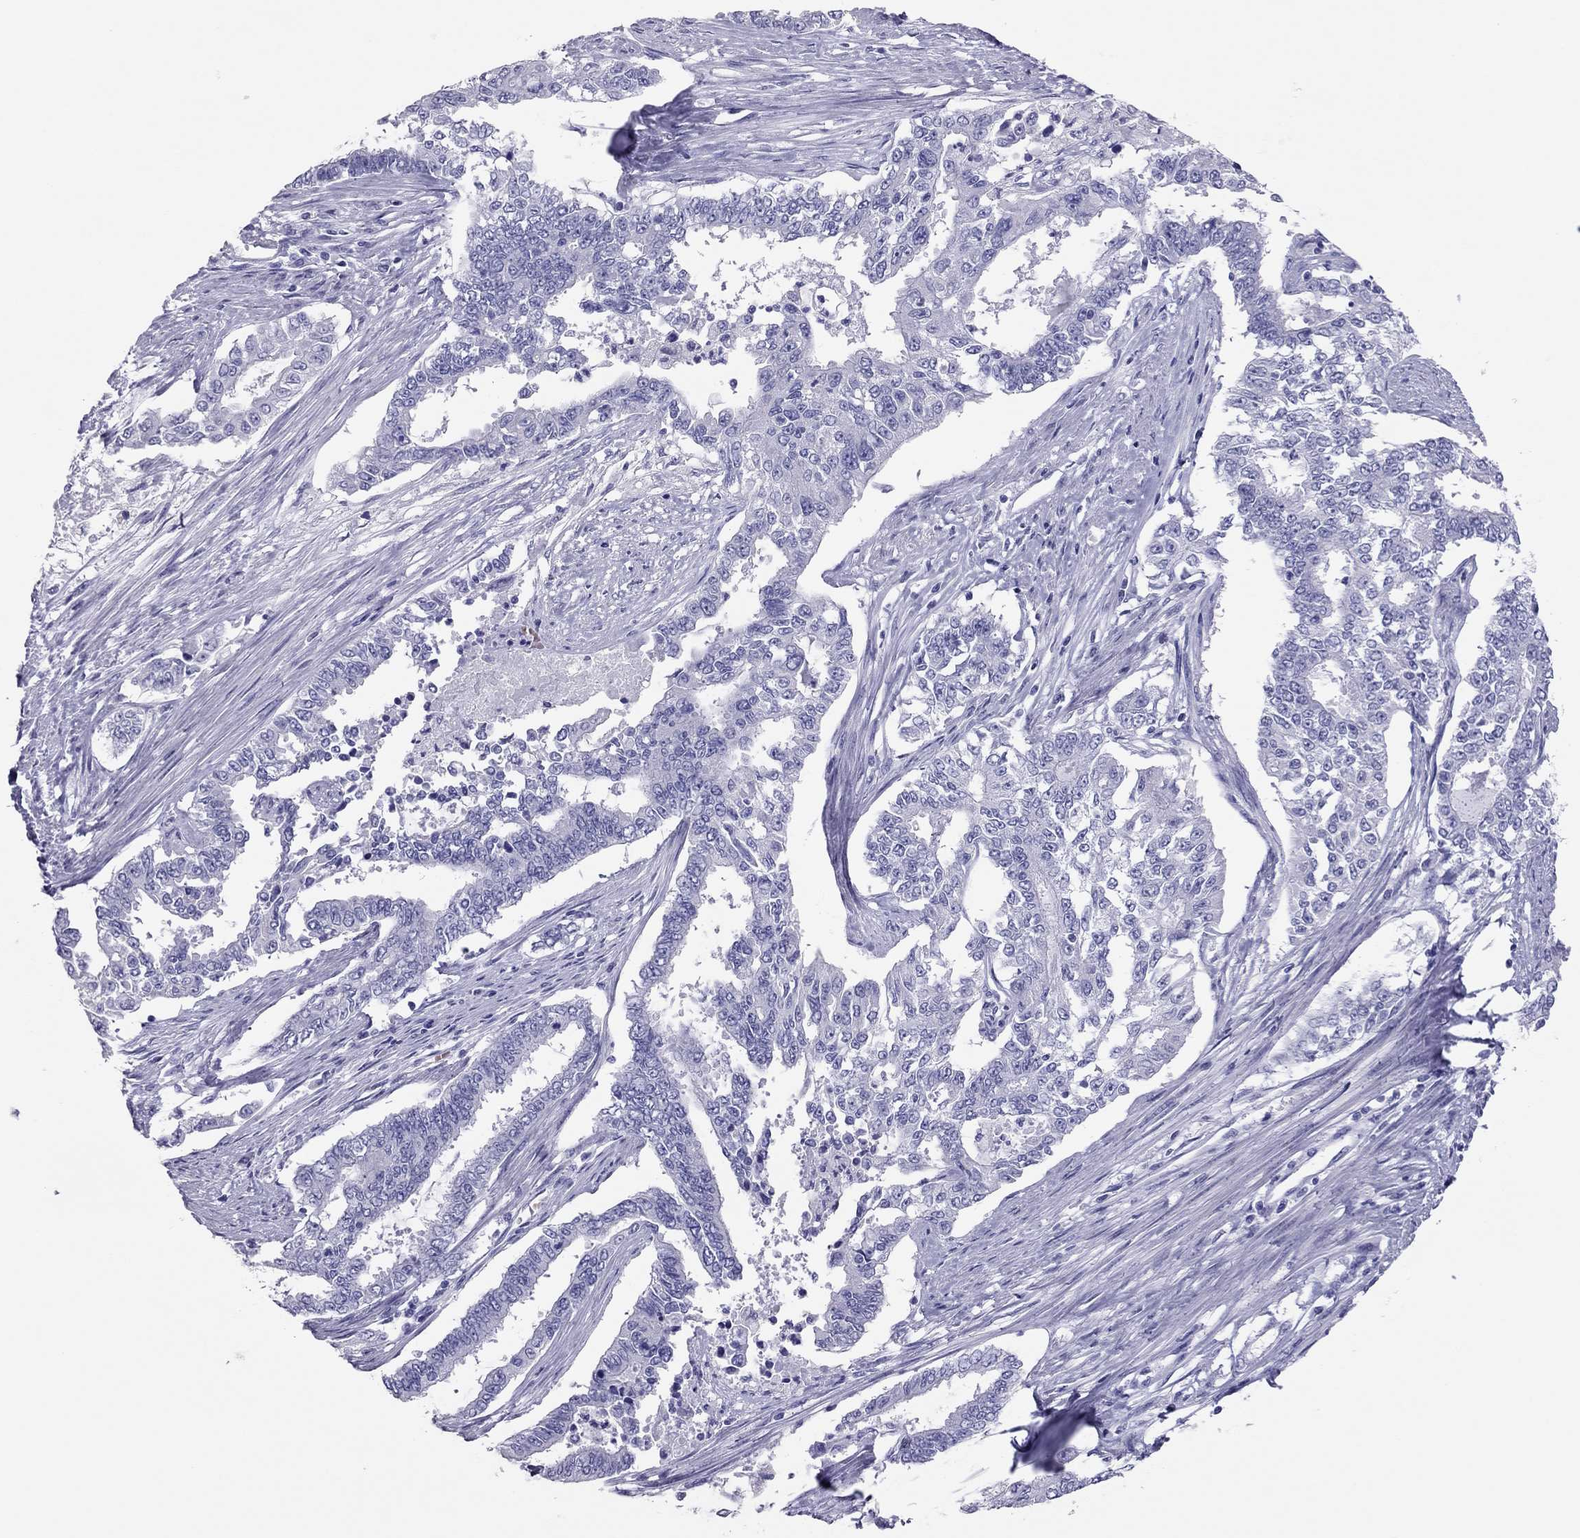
{"staining": {"intensity": "negative", "quantity": "none", "location": "none"}, "tissue": "endometrial cancer", "cell_type": "Tumor cells", "image_type": "cancer", "snomed": [{"axis": "morphology", "description": "Adenocarcinoma, NOS"}, {"axis": "topography", "description": "Uterus"}], "caption": "Tumor cells are negative for brown protein staining in adenocarcinoma (endometrial). Nuclei are stained in blue.", "gene": "TSHB", "patient": {"sex": "female", "age": 59}}